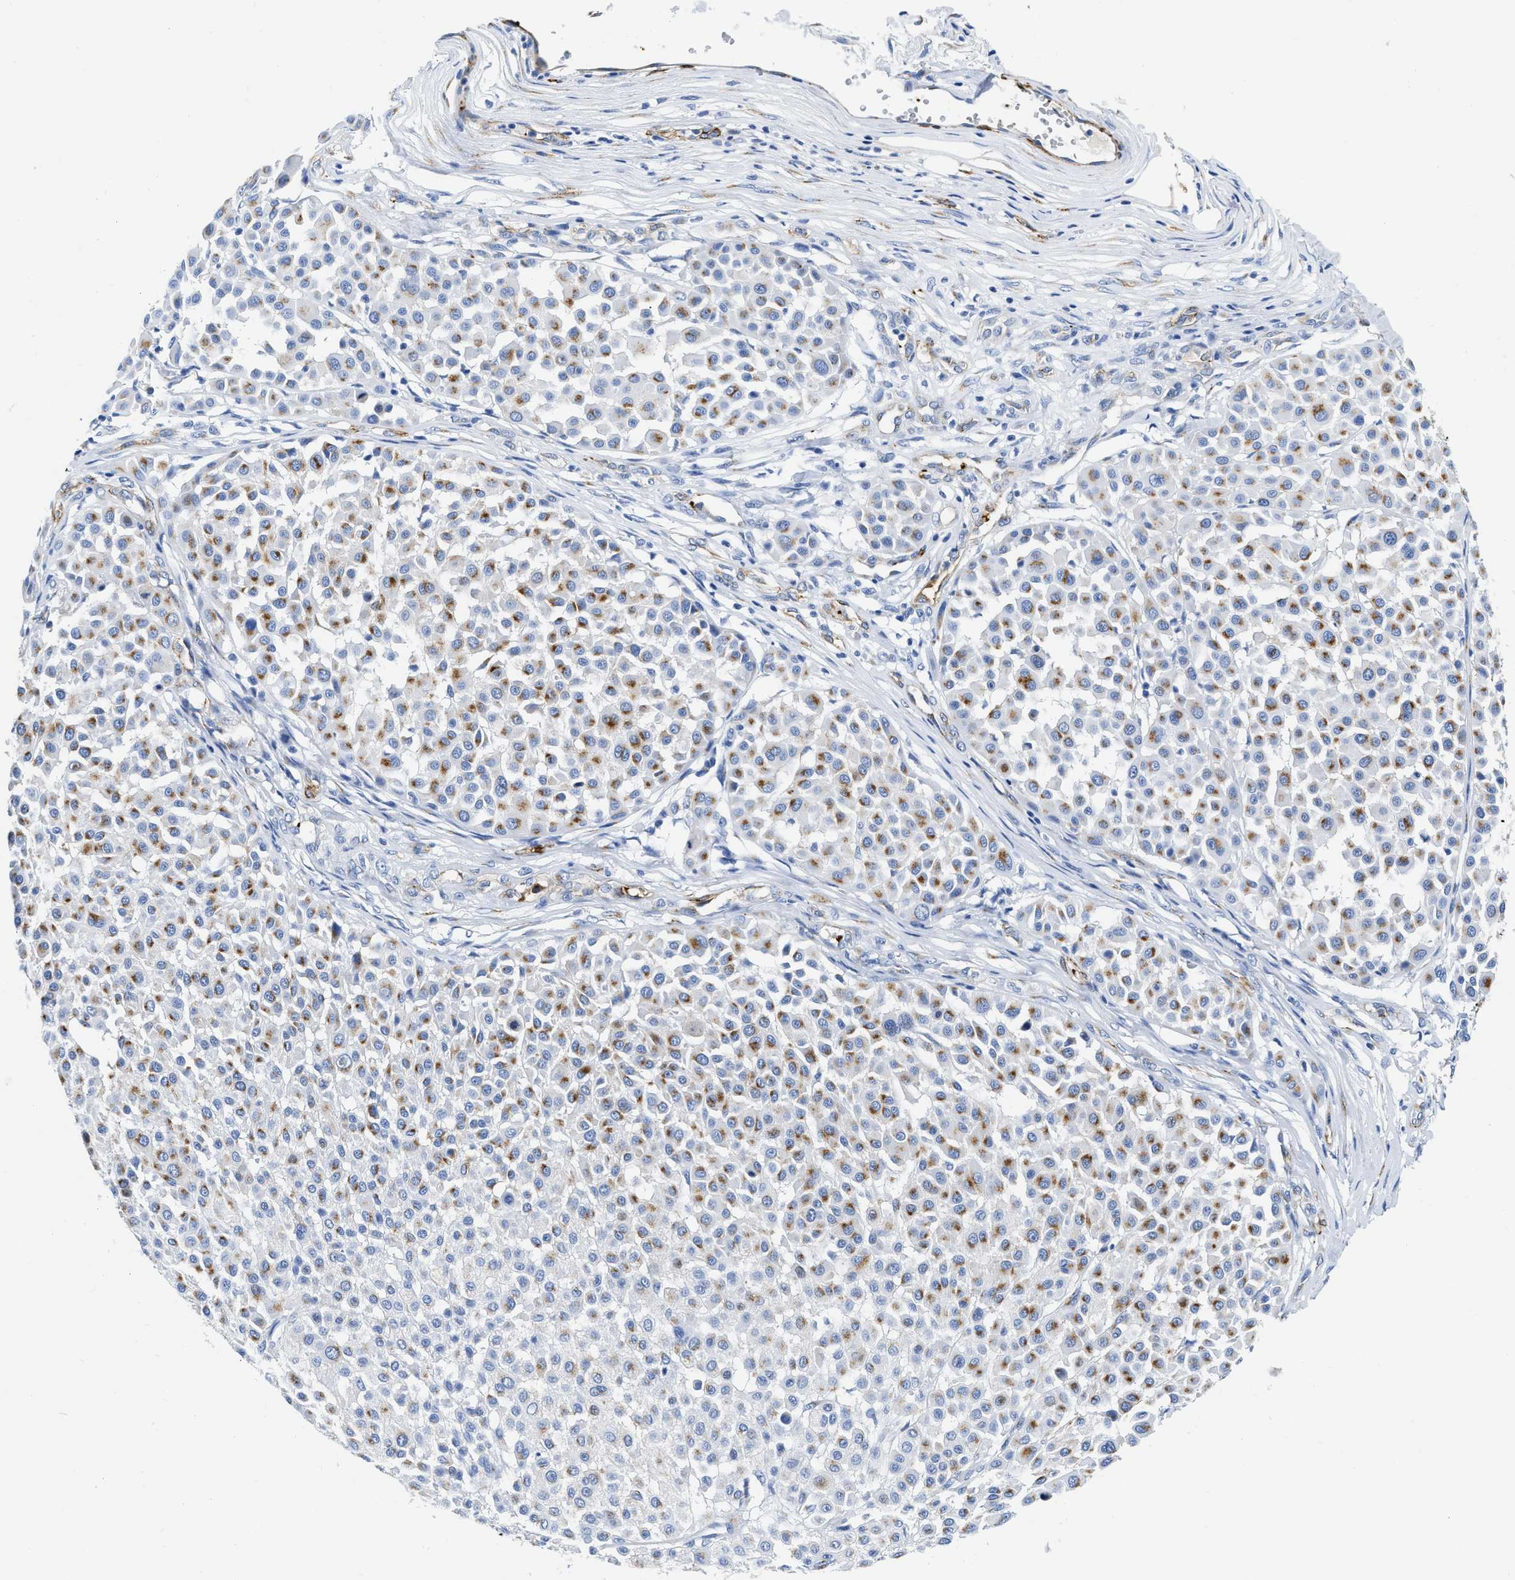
{"staining": {"intensity": "moderate", "quantity": "25%-75%", "location": "cytoplasmic/membranous"}, "tissue": "melanoma", "cell_type": "Tumor cells", "image_type": "cancer", "snomed": [{"axis": "morphology", "description": "Malignant melanoma, Metastatic site"}, {"axis": "topography", "description": "Soft tissue"}], "caption": "High-power microscopy captured an immunohistochemistry (IHC) photomicrograph of melanoma, revealing moderate cytoplasmic/membranous expression in approximately 25%-75% of tumor cells. The protein is stained brown, and the nuclei are stained in blue (DAB (3,3'-diaminobenzidine) IHC with brightfield microscopy, high magnification).", "gene": "TVP23B", "patient": {"sex": "male", "age": 41}}